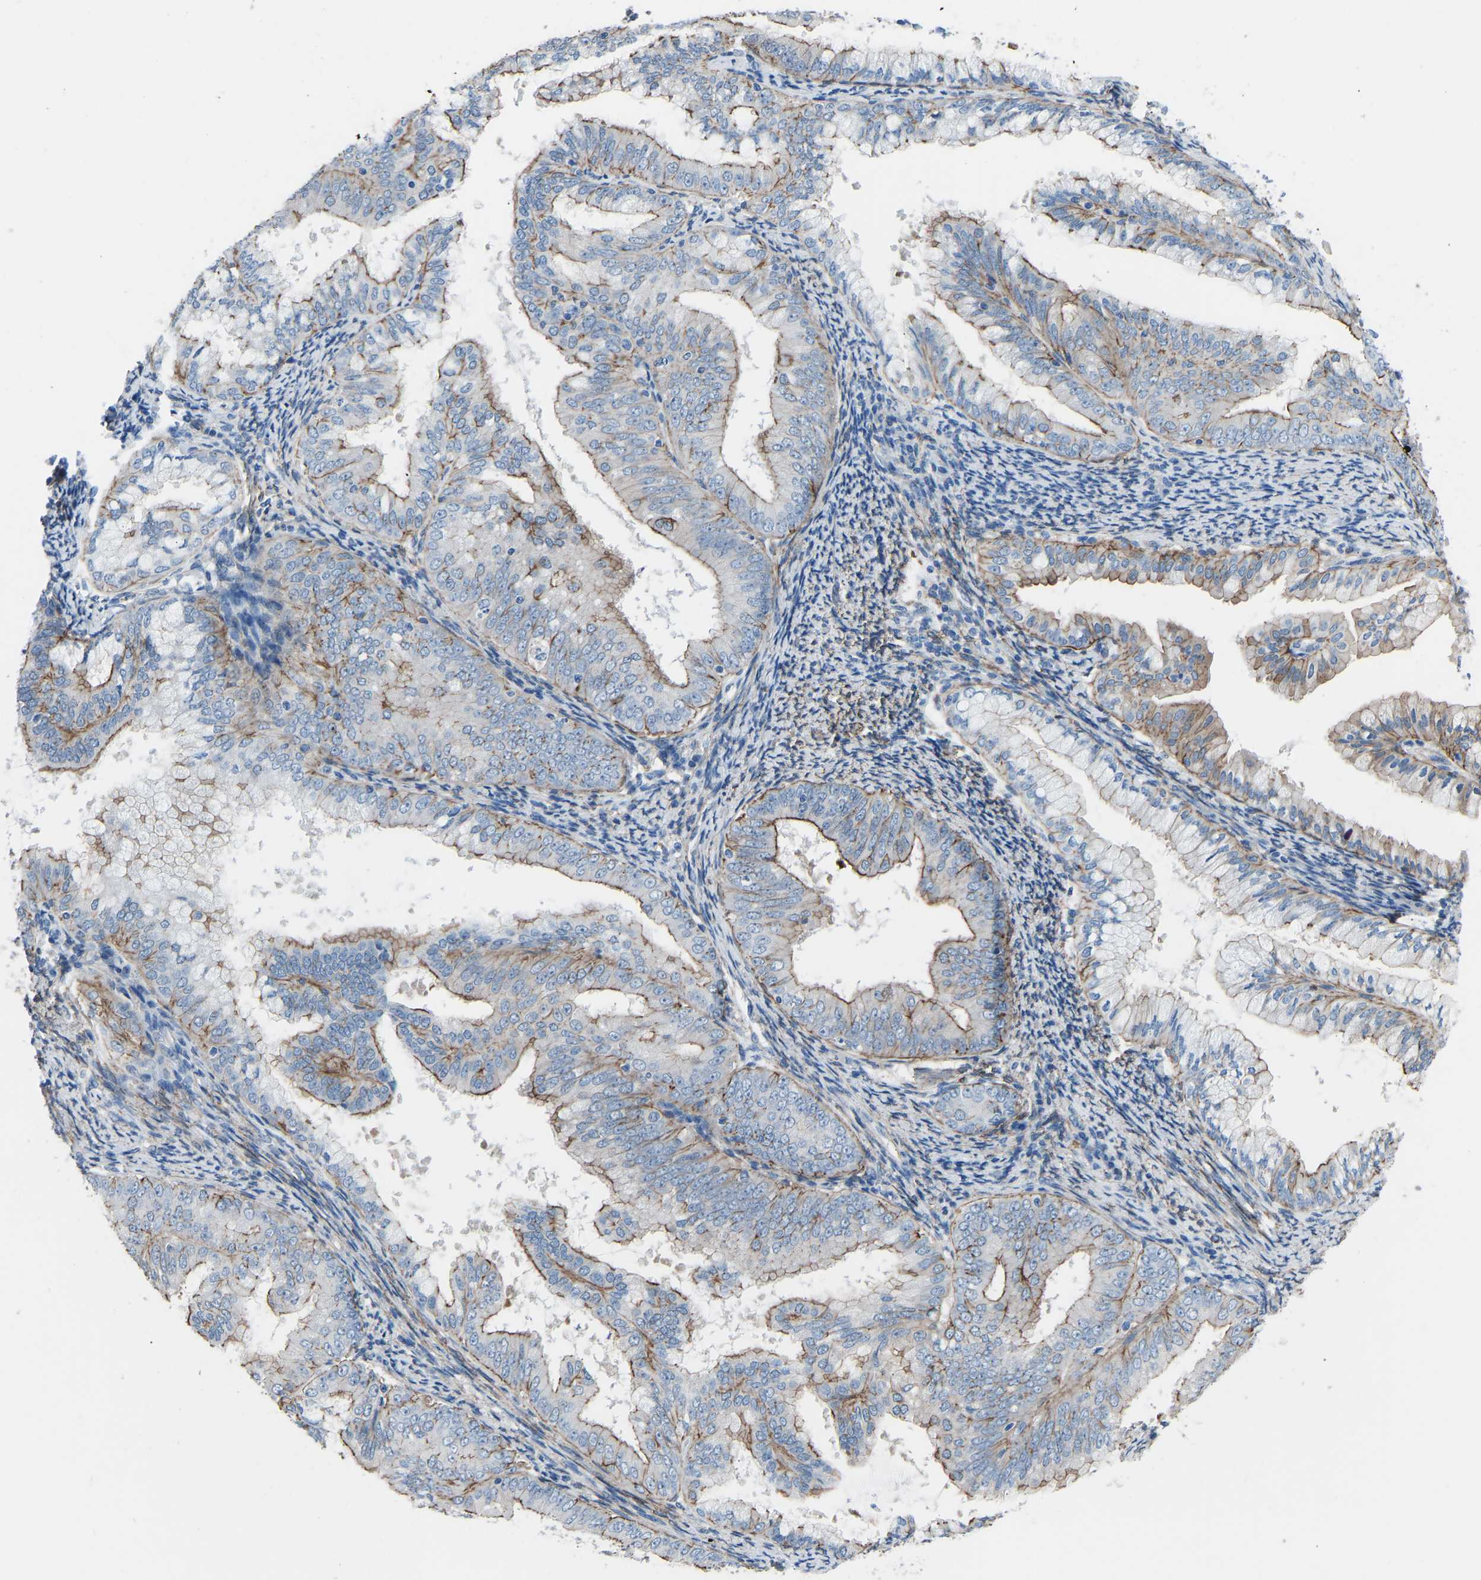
{"staining": {"intensity": "moderate", "quantity": ">75%", "location": "cytoplasmic/membranous"}, "tissue": "endometrial cancer", "cell_type": "Tumor cells", "image_type": "cancer", "snomed": [{"axis": "morphology", "description": "Adenocarcinoma, NOS"}, {"axis": "topography", "description": "Endometrium"}], "caption": "Adenocarcinoma (endometrial) stained with immunohistochemistry shows moderate cytoplasmic/membranous staining in about >75% of tumor cells.", "gene": "MYH10", "patient": {"sex": "female", "age": 63}}